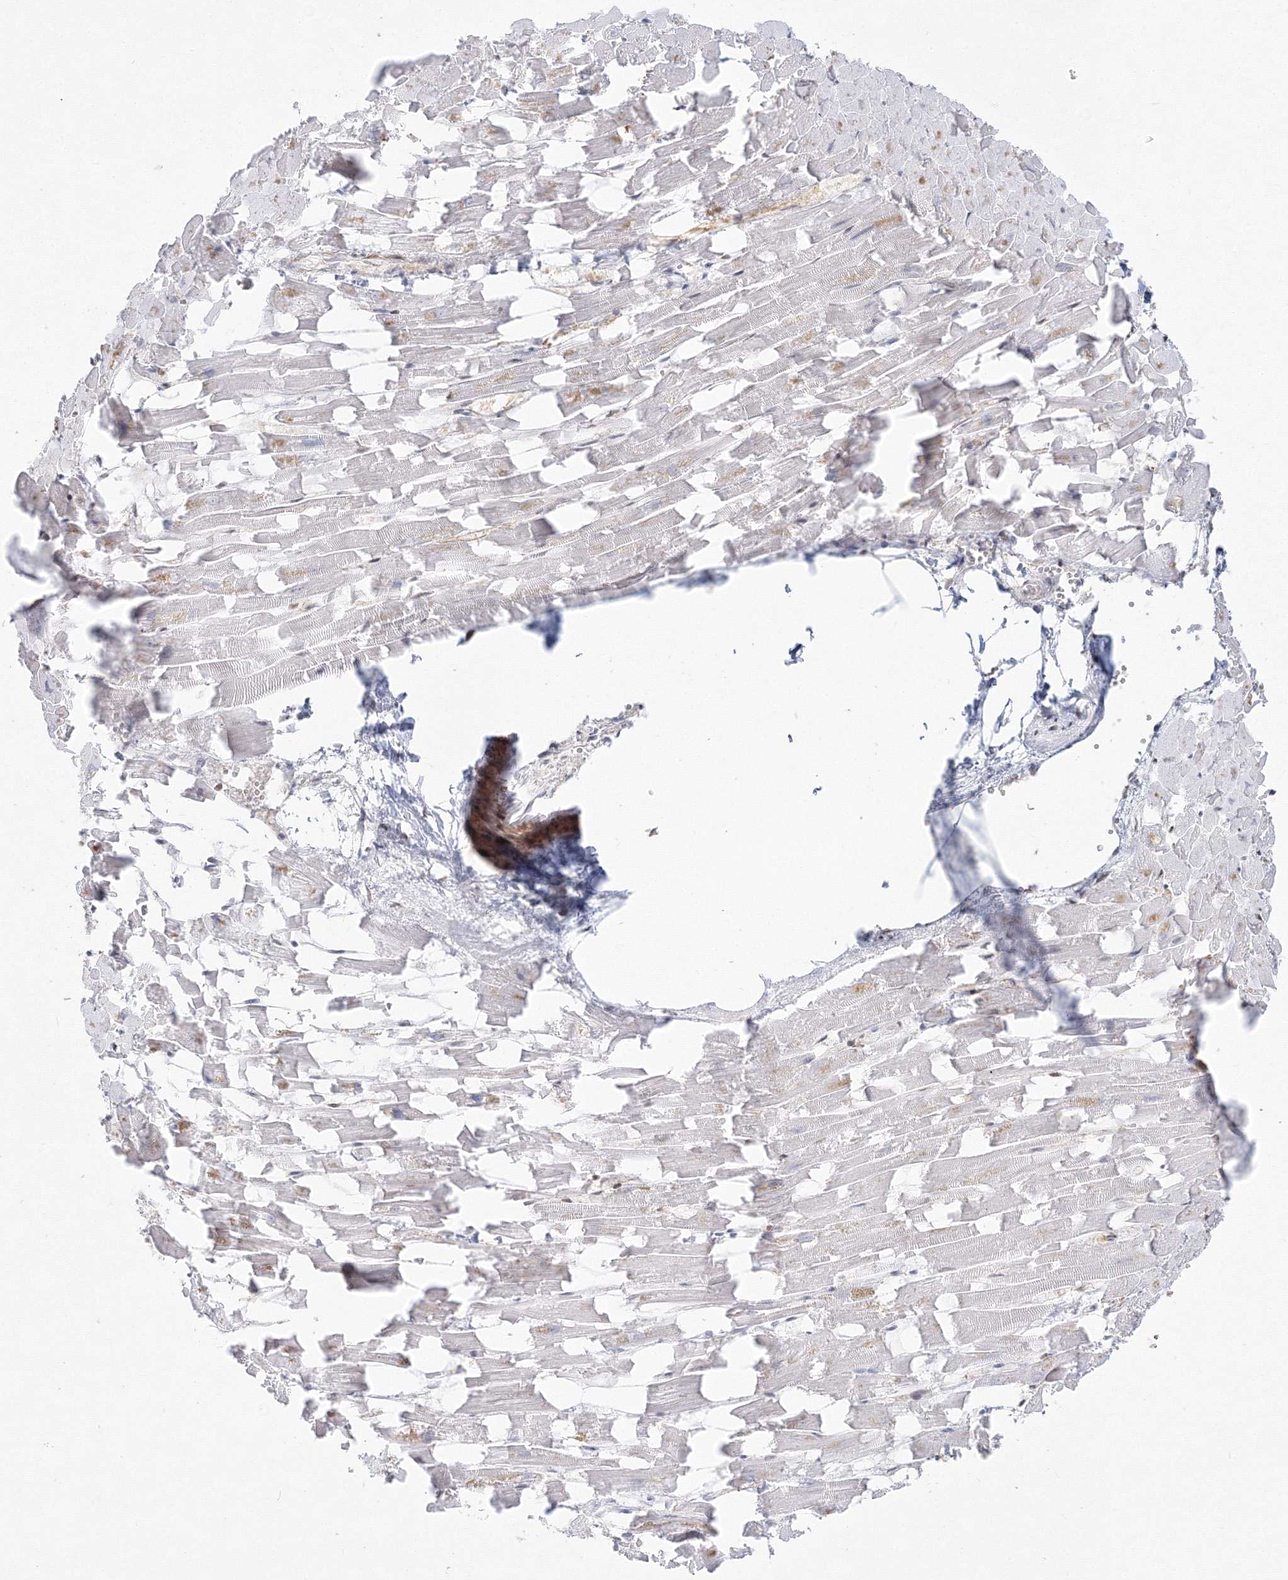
{"staining": {"intensity": "weak", "quantity": "<25%", "location": "nuclear"}, "tissue": "heart muscle", "cell_type": "Cardiomyocytes", "image_type": "normal", "snomed": [{"axis": "morphology", "description": "Normal tissue, NOS"}, {"axis": "topography", "description": "Heart"}], "caption": "Cardiomyocytes show no significant protein staining in normal heart muscle. (DAB (3,3'-diaminobenzidine) immunohistochemistry (IHC) with hematoxylin counter stain).", "gene": "ZNF638", "patient": {"sex": "female", "age": 64}}